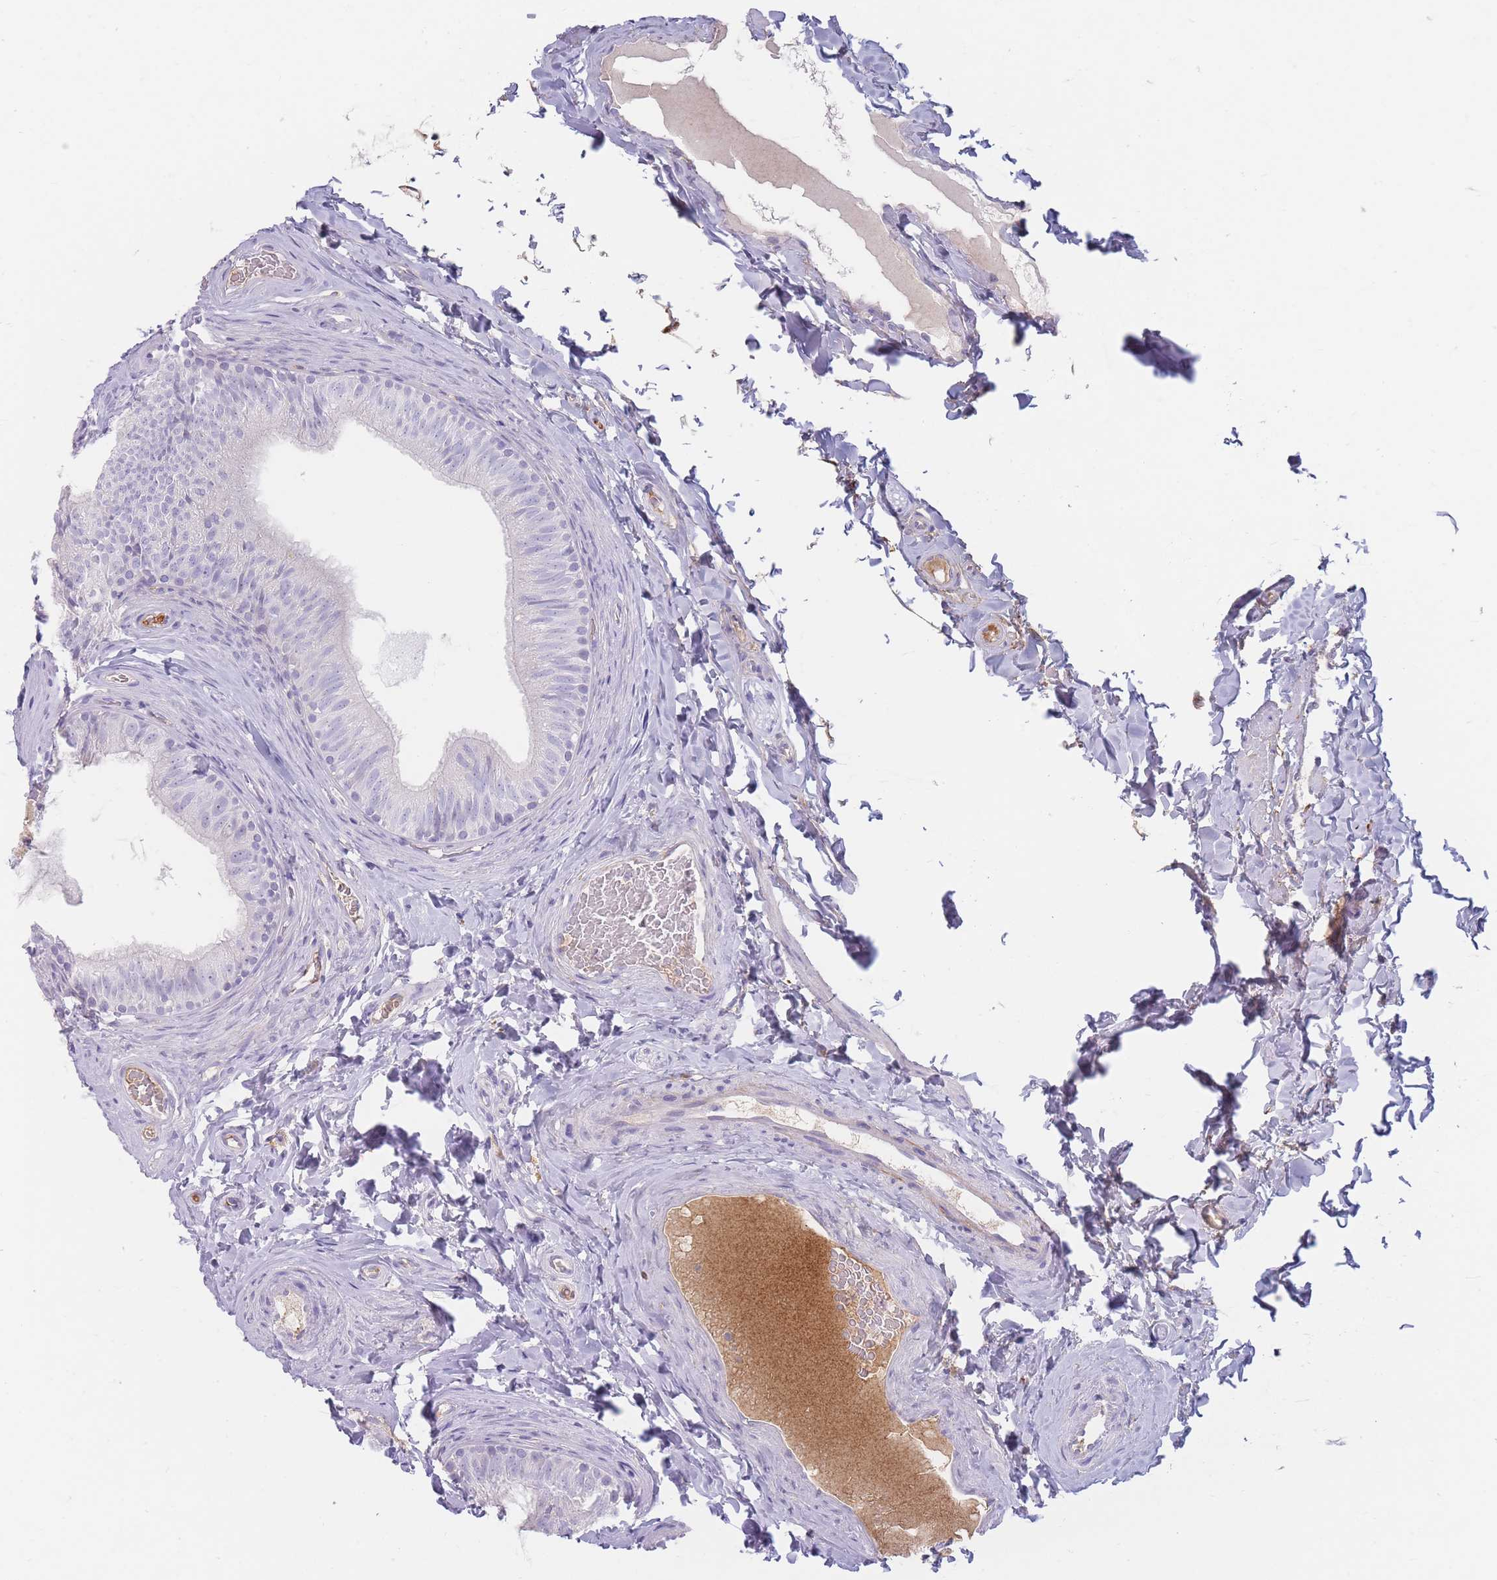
{"staining": {"intensity": "negative", "quantity": "none", "location": "none"}, "tissue": "epididymis", "cell_type": "Glandular cells", "image_type": "normal", "snomed": [{"axis": "morphology", "description": "Normal tissue, NOS"}, {"axis": "topography", "description": "Epididymis"}], "caption": "Immunohistochemistry of unremarkable epididymis exhibits no expression in glandular cells.", "gene": "PRG4", "patient": {"sex": "male", "age": 34}}